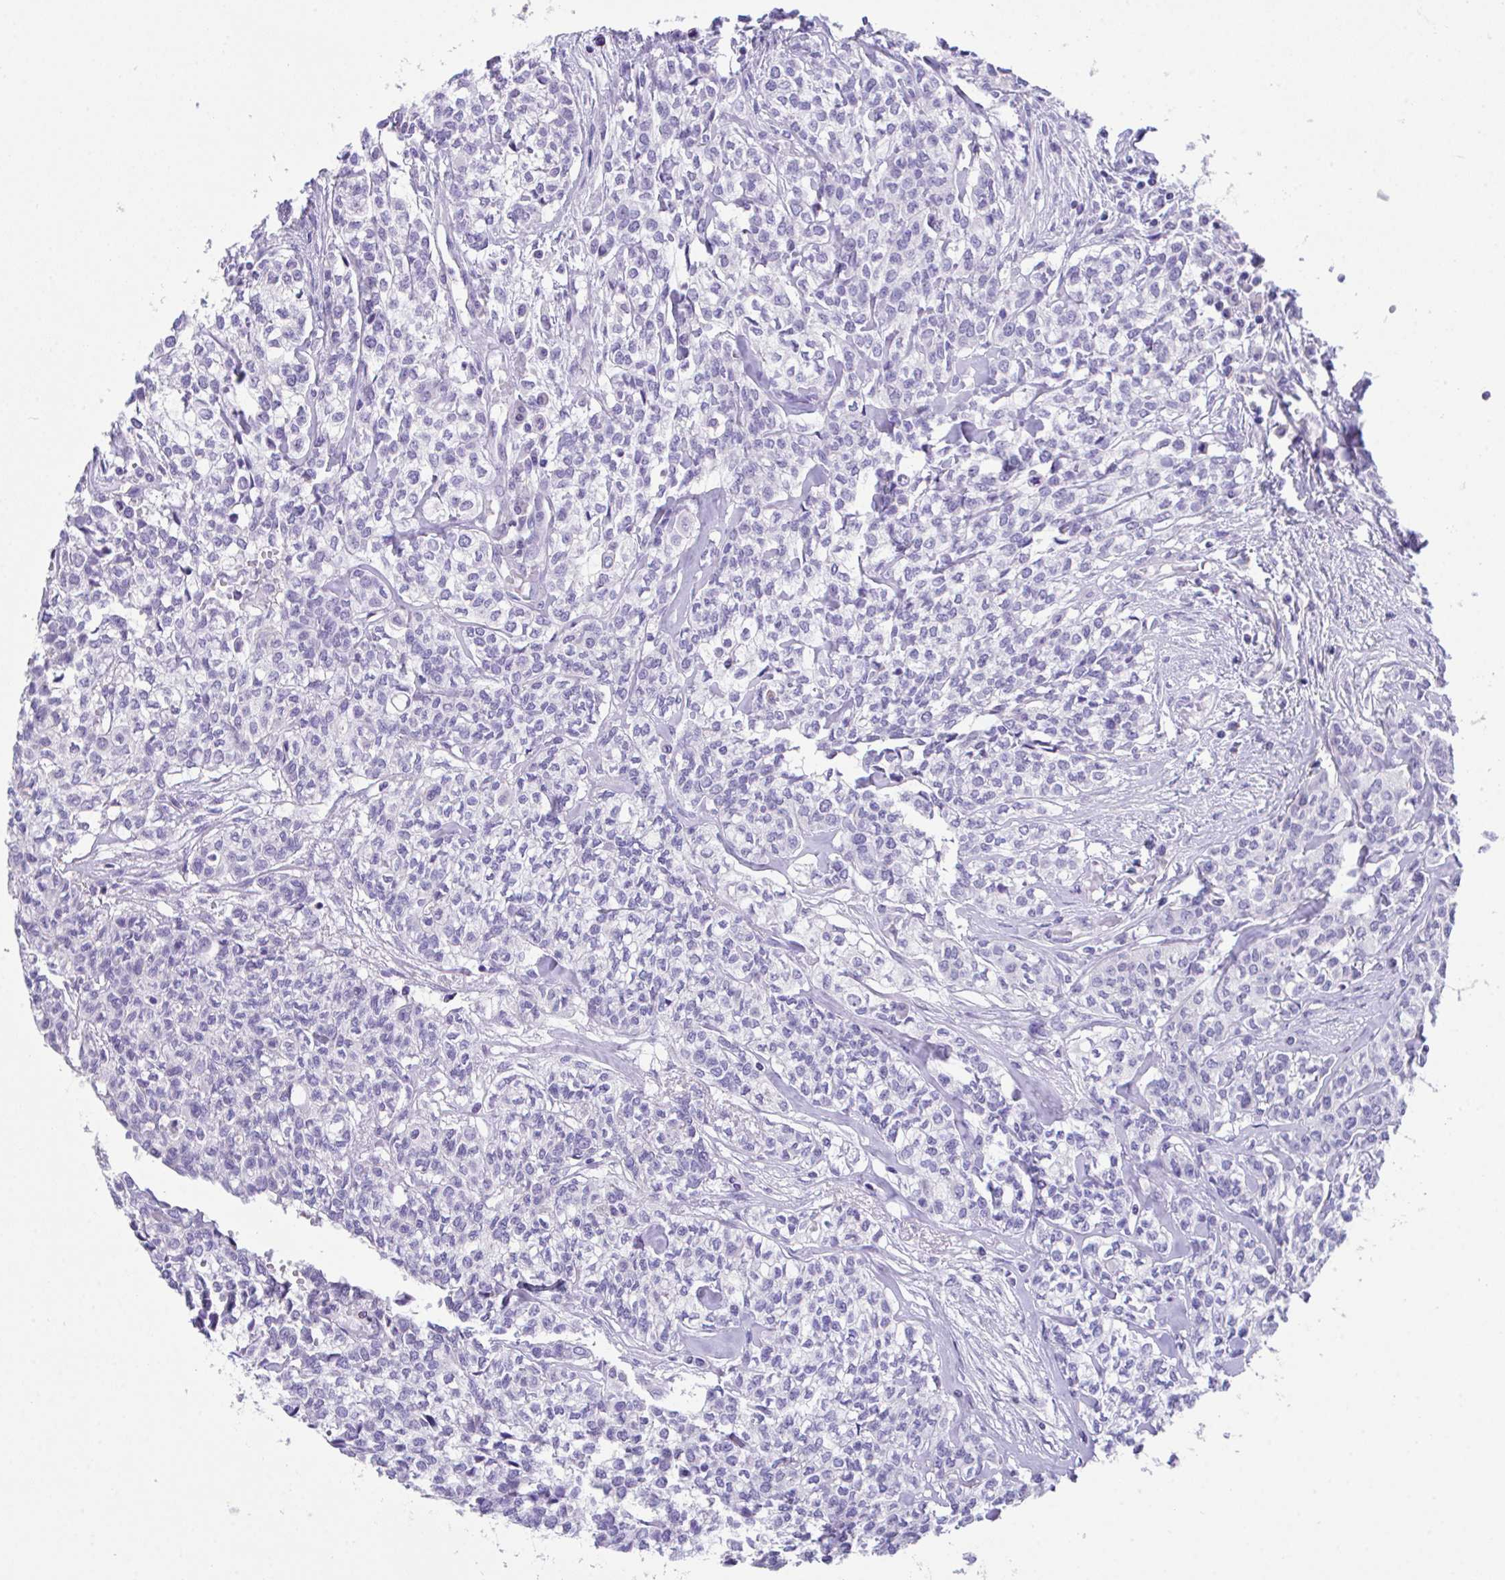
{"staining": {"intensity": "negative", "quantity": "none", "location": "none"}, "tissue": "head and neck cancer", "cell_type": "Tumor cells", "image_type": "cancer", "snomed": [{"axis": "morphology", "description": "Adenocarcinoma, NOS"}, {"axis": "topography", "description": "Head-Neck"}], "caption": "A high-resolution photomicrograph shows immunohistochemistry (IHC) staining of head and neck cancer (adenocarcinoma), which exhibits no significant staining in tumor cells. (DAB (3,3'-diaminobenzidine) IHC visualized using brightfield microscopy, high magnification).", "gene": "HACD4", "patient": {"sex": "male", "age": 81}}